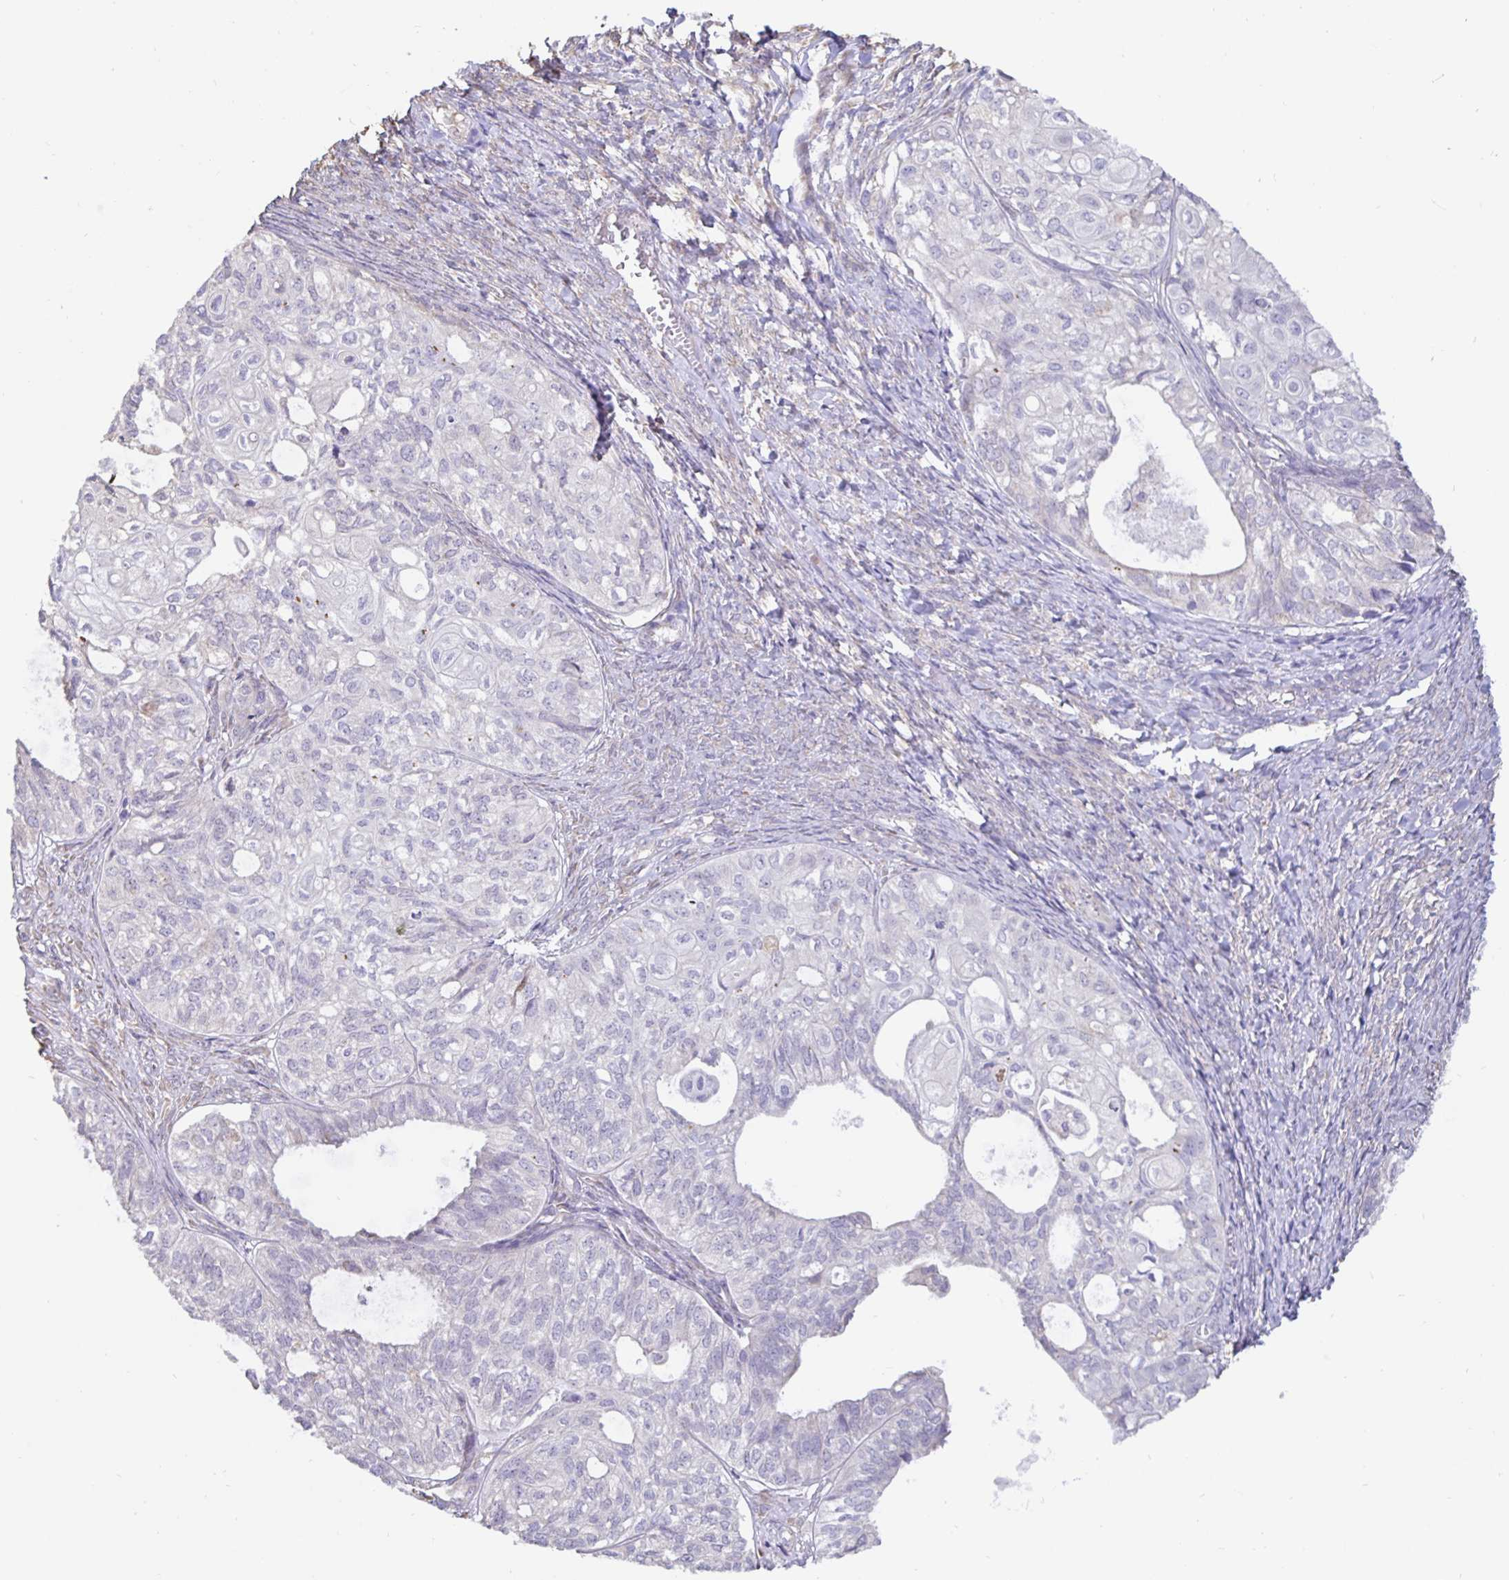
{"staining": {"intensity": "negative", "quantity": "none", "location": "none"}, "tissue": "ovarian cancer", "cell_type": "Tumor cells", "image_type": "cancer", "snomed": [{"axis": "morphology", "description": "Carcinoma, endometroid"}, {"axis": "topography", "description": "Ovary"}], "caption": "Immunohistochemical staining of human ovarian cancer displays no significant staining in tumor cells.", "gene": "DNAI2", "patient": {"sex": "female", "age": 64}}